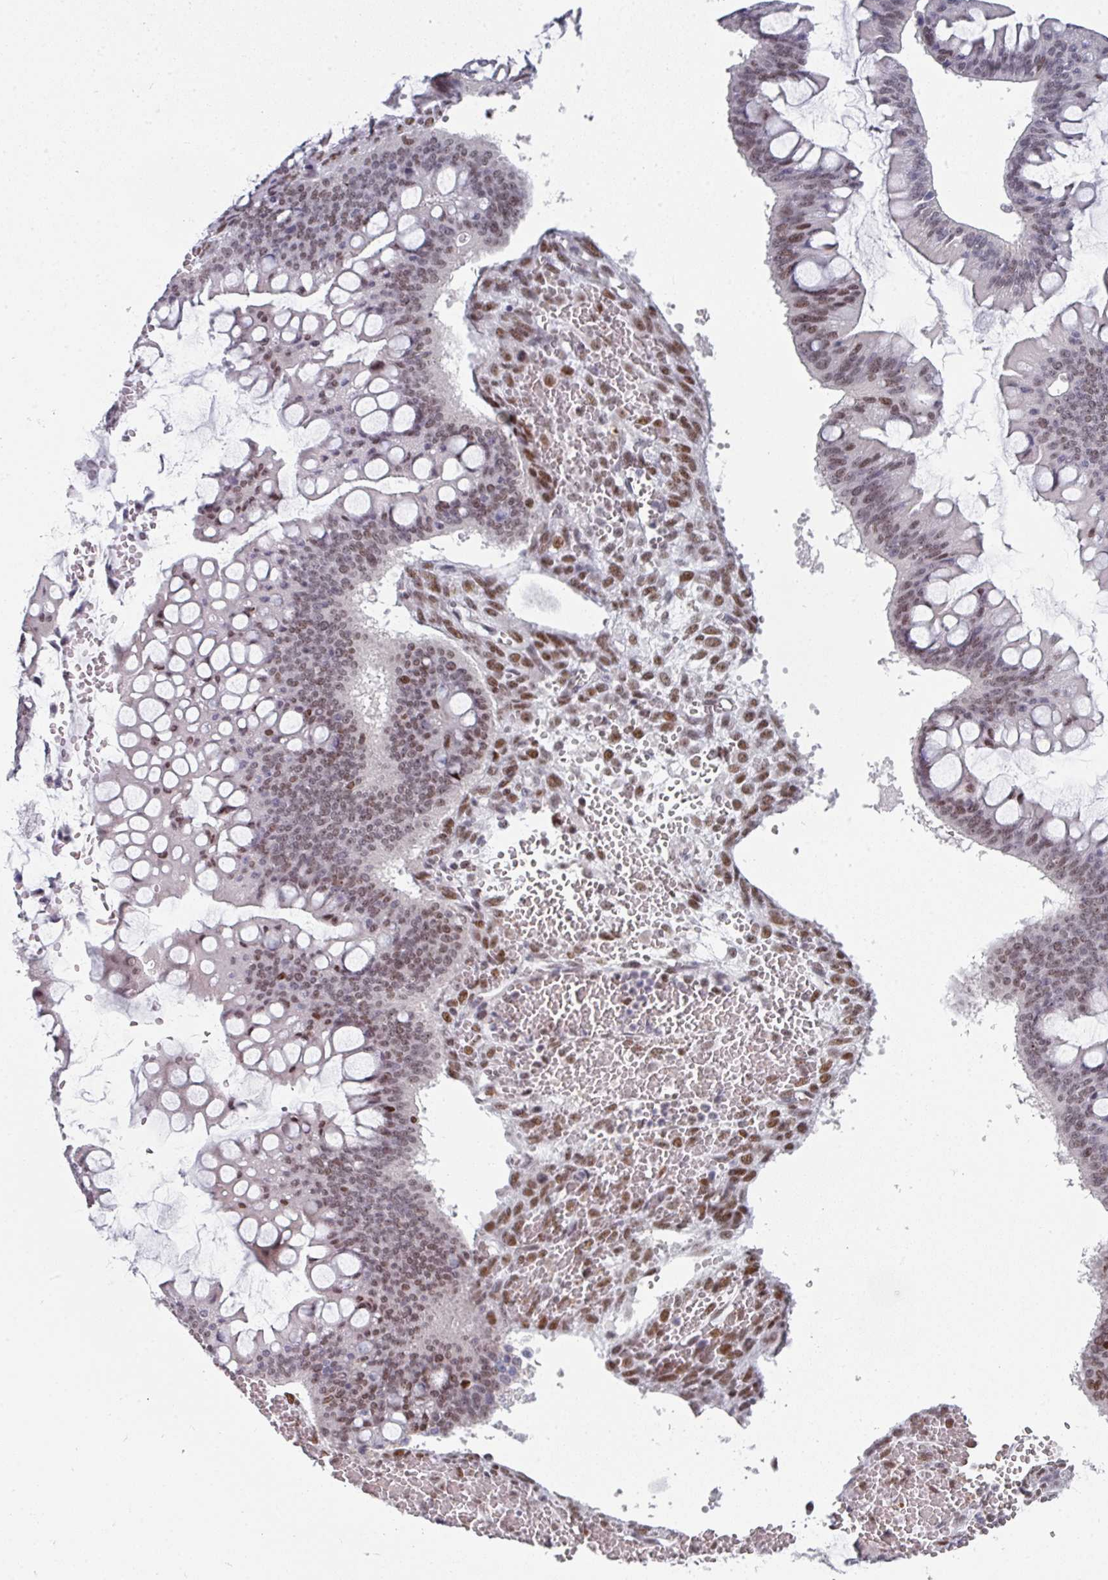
{"staining": {"intensity": "moderate", "quantity": "25%-75%", "location": "nuclear"}, "tissue": "ovarian cancer", "cell_type": "Tumor cells", "image_type": "cancer", "snomed": [{"axis": "morphology", "description": "Cystadenocarcinoma, mucinous, NOS"}, {"axis": "topography", "description": "Ovary"}], "caption": "Immunohistochemistry histopathology image of neoplastic tissue: human mucinous cystadenocarcinoma (ovarian) stained using IHC shows medium levels of moderate protein expression localized specifically in the nuclear of tumor cells, appearing as a nuclear brown color.", "gene": "RAD50", "patient": {"sex": "female", "age": 73}}